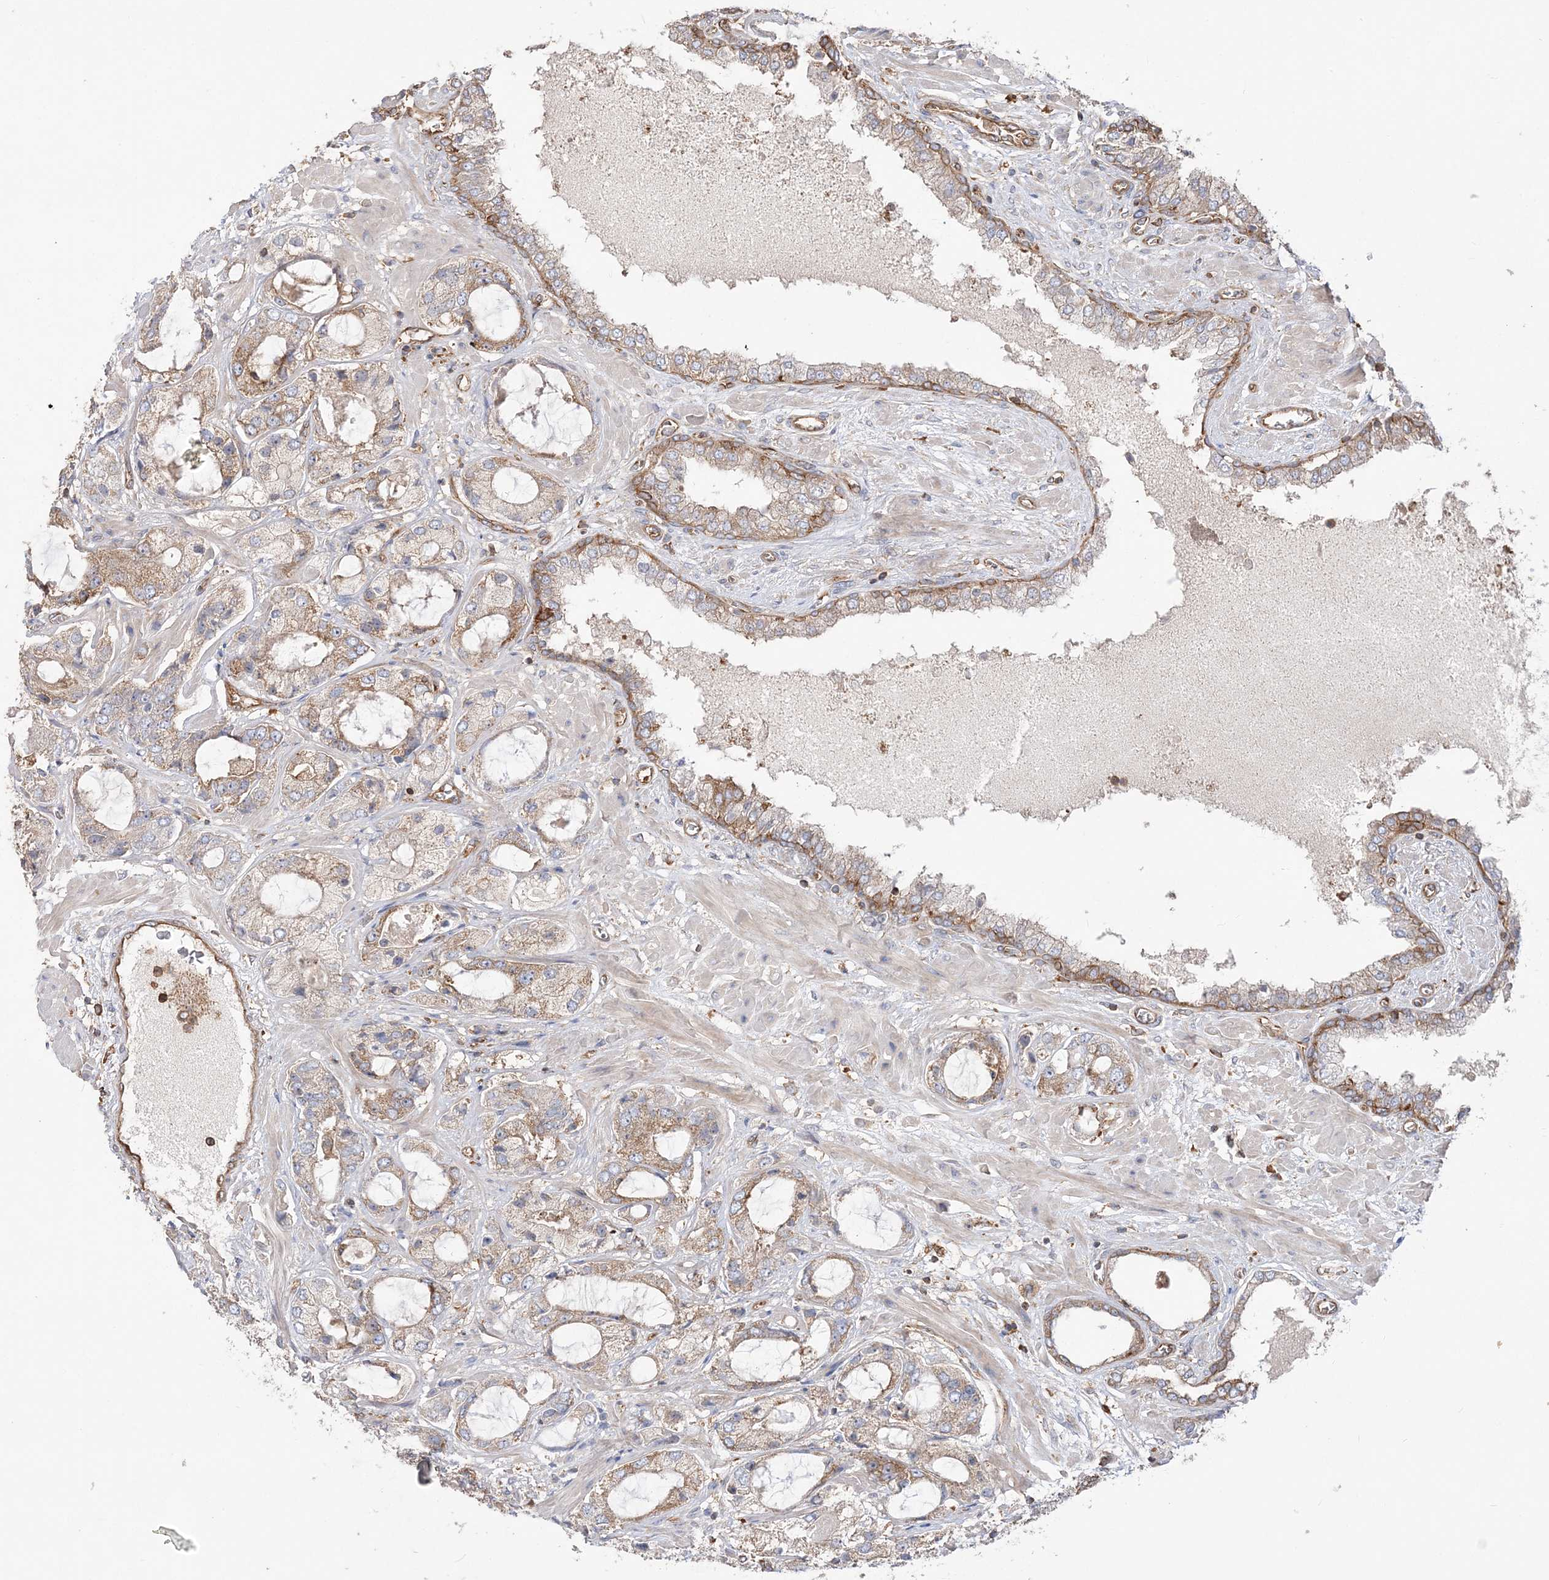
{"staining": {"intensity": "moderate", "quantity": "<25%", "location": "cytoplasmic/membranous"}, "tissue": "prostate cancer", "cell_type": "Tumor cells", "image_type": "cancer", "snomed": [{"axis": "morphology", "description": "Adenocarcinoma, High grade"}, {"axis": "topography", "description": "Prostate"}], "caption": "Immunohistochemical staining of prostate cancer reveals low levels of moderate cytoplasmic/membranous positivity in approximately <25% of tumor cells.", "gene": "TBC1D5", "patient": {"sex": "male", "age": 59}}